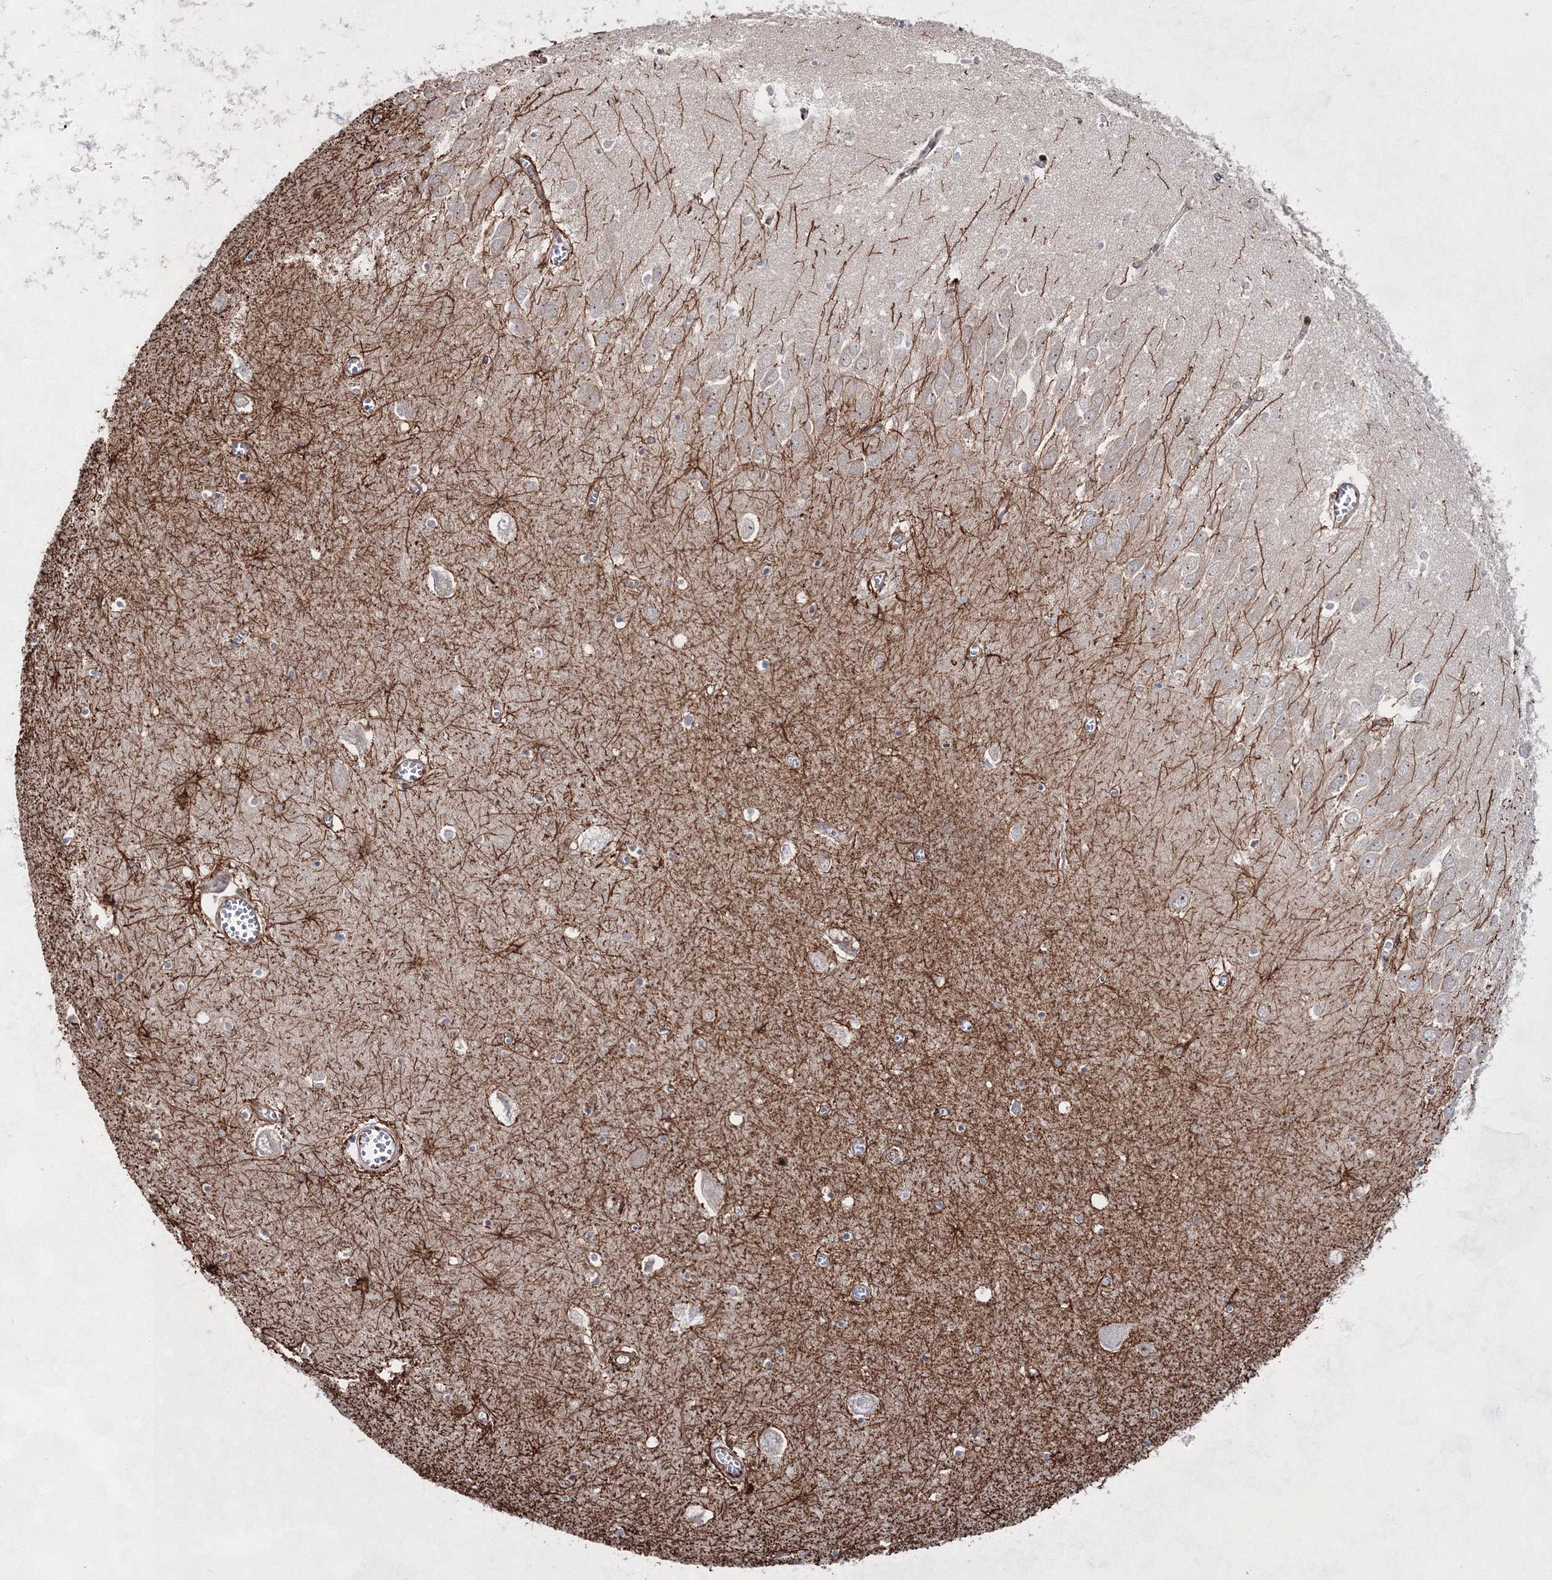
{"staining": {"intensity": "strong", "quantity": "<25%", "location": "cytoplasmic/membranous"}, "tissue": "hippocampus", "cell_type": "Glial cells", "image_type": "normal", "snomed": [{"axis": "morphology", "description": "Normal tissue, NOS"}, {"axis": "topography", "description": "Hippocampus"}], "caption": "This photomicrograph shows unremarkable hippocampus stained with IHC to label a protein in brown. The cytoplasmic/membranous of glial cells show strong positivity for the protein. Nuclei are counter-stained blue.", "gene": "SNIP1", "patient": {"sex": "male", "age": 70}}